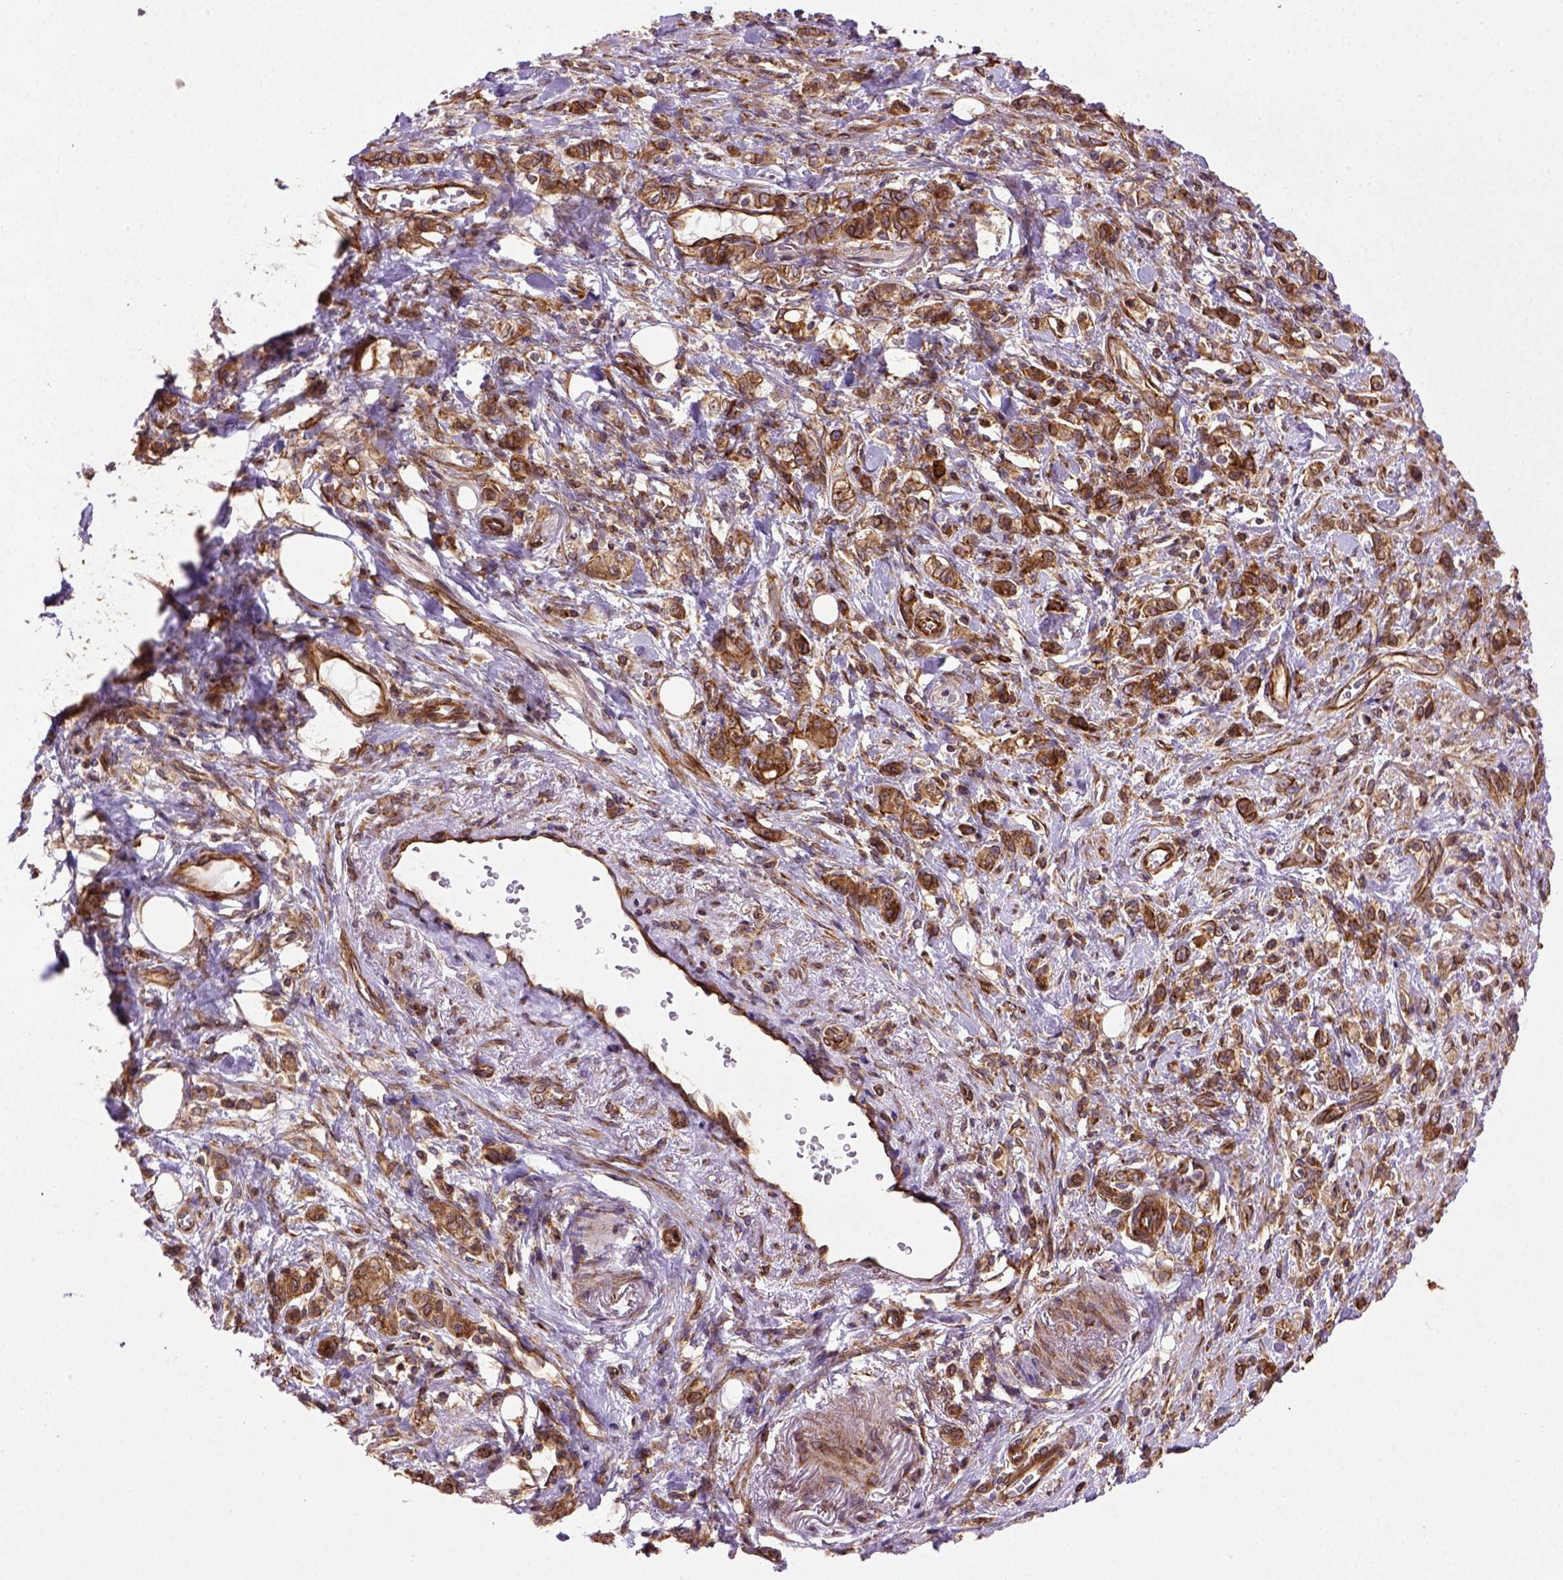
{"staining": {"intensity": "moderate", "quantity": ">75%", "location": "cytoplasmic/membranous"}, "tissue": "stomach cancer", "cell_type": "Tumor cells", "image_type": "cancer", "snomed": [{"axis": "morphology", "description": "Adenocarcinoma, NOS"}, {"axis": "topography", "description": "Stomach"}], "caption": "This image exhibits immunohistochemistry (IHC) staining of human stomach cancer (adenocarcinoma), with medium moderate cytoplasmic/membranous staining in approximately >75% of tumor cells.", "gene": "CAPRIN1", "patient": {"sex": "male", "age": 77}}